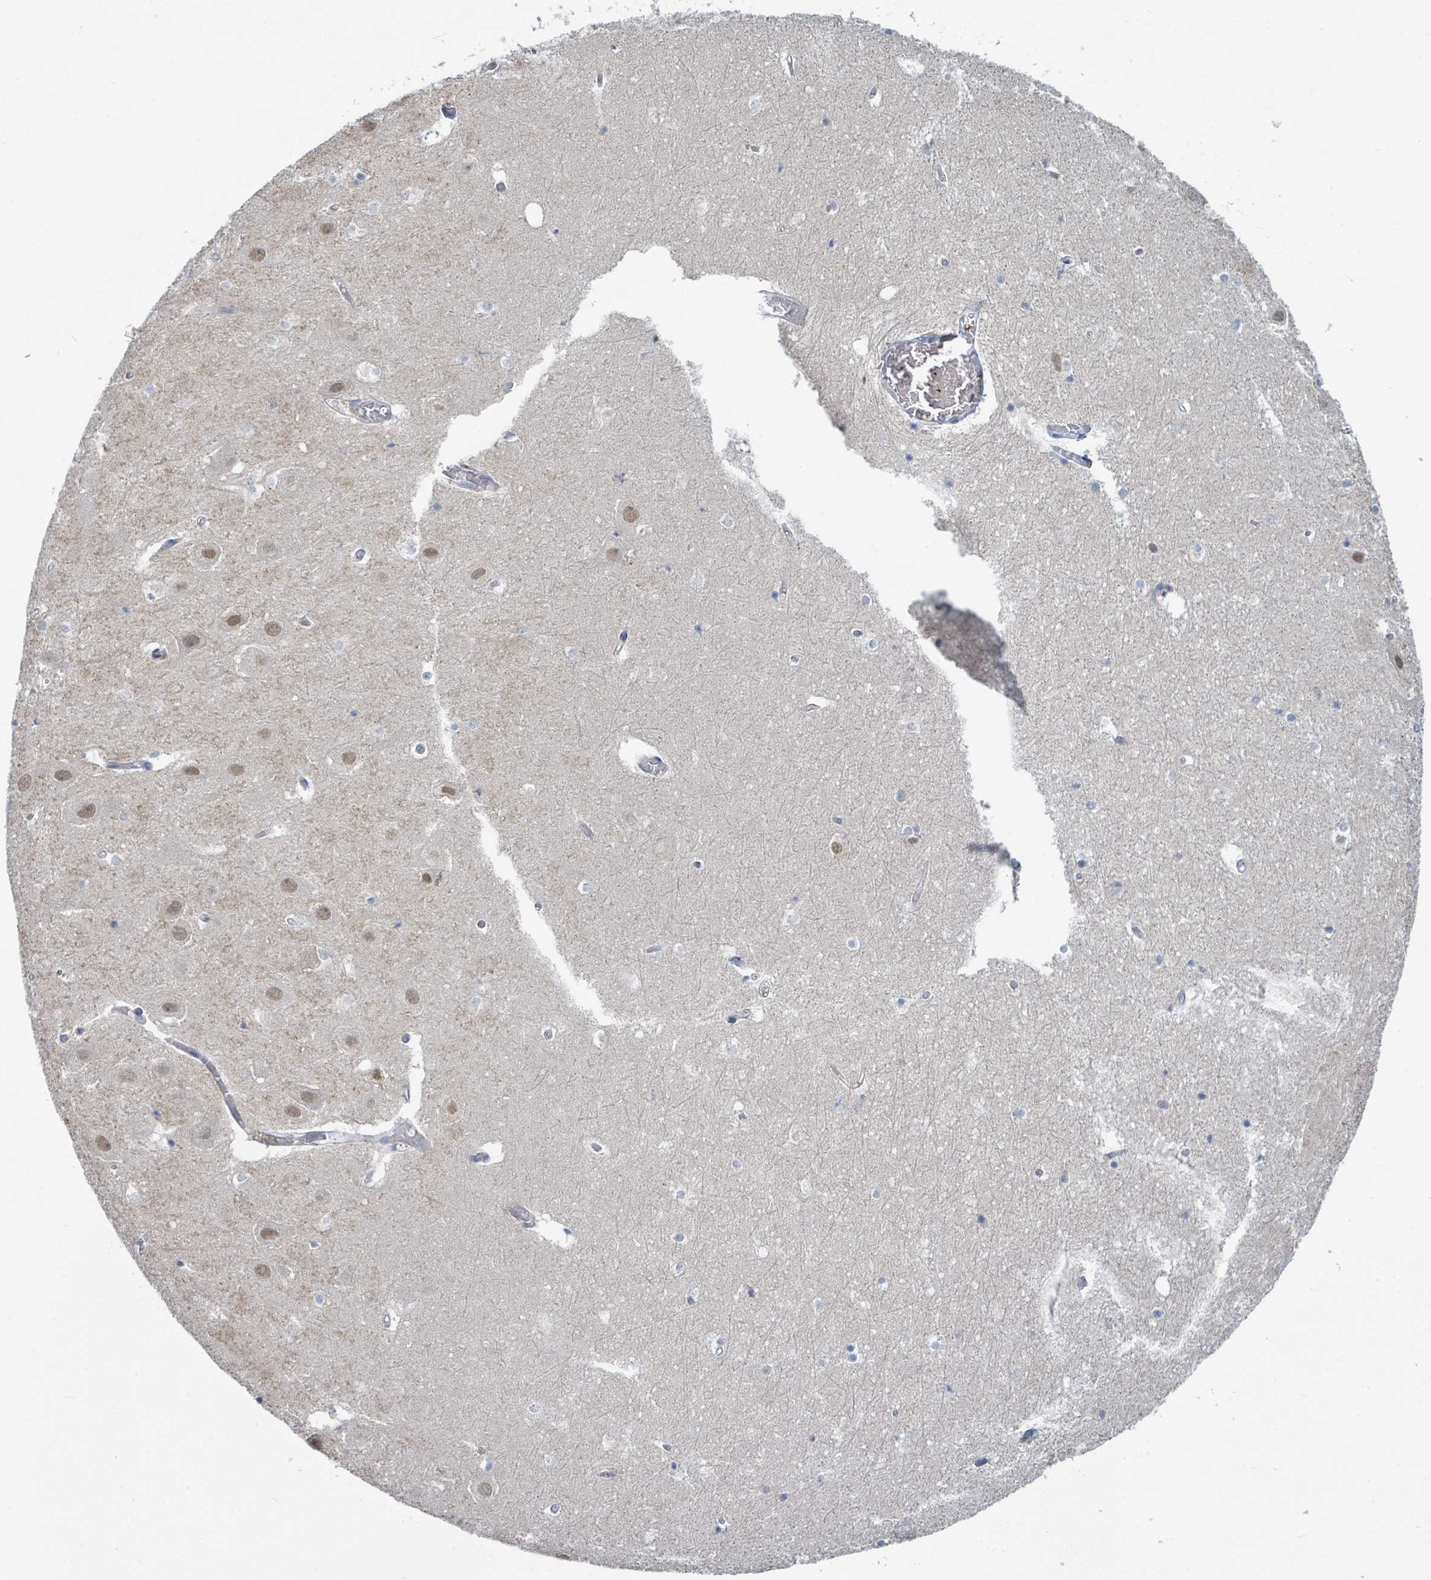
{"staining": {"intensity": "negative", "quantity": "none", "location": "none"}, "tissue": "hippocampus", "cell_type": "Glial cells", "image_type": "normal", "snomed": [{"axis": "morphology", "description": "Normal tissue, NOS"}, {"axis": "topography", "description": "Hippocampus"}], "caption": "Immunohistochemical staining of unremarkable human hippocampus reveals no significant staining in glial cells.", "gene": "ANKRD55", "patient": {"sex": "female", "age": 52}}